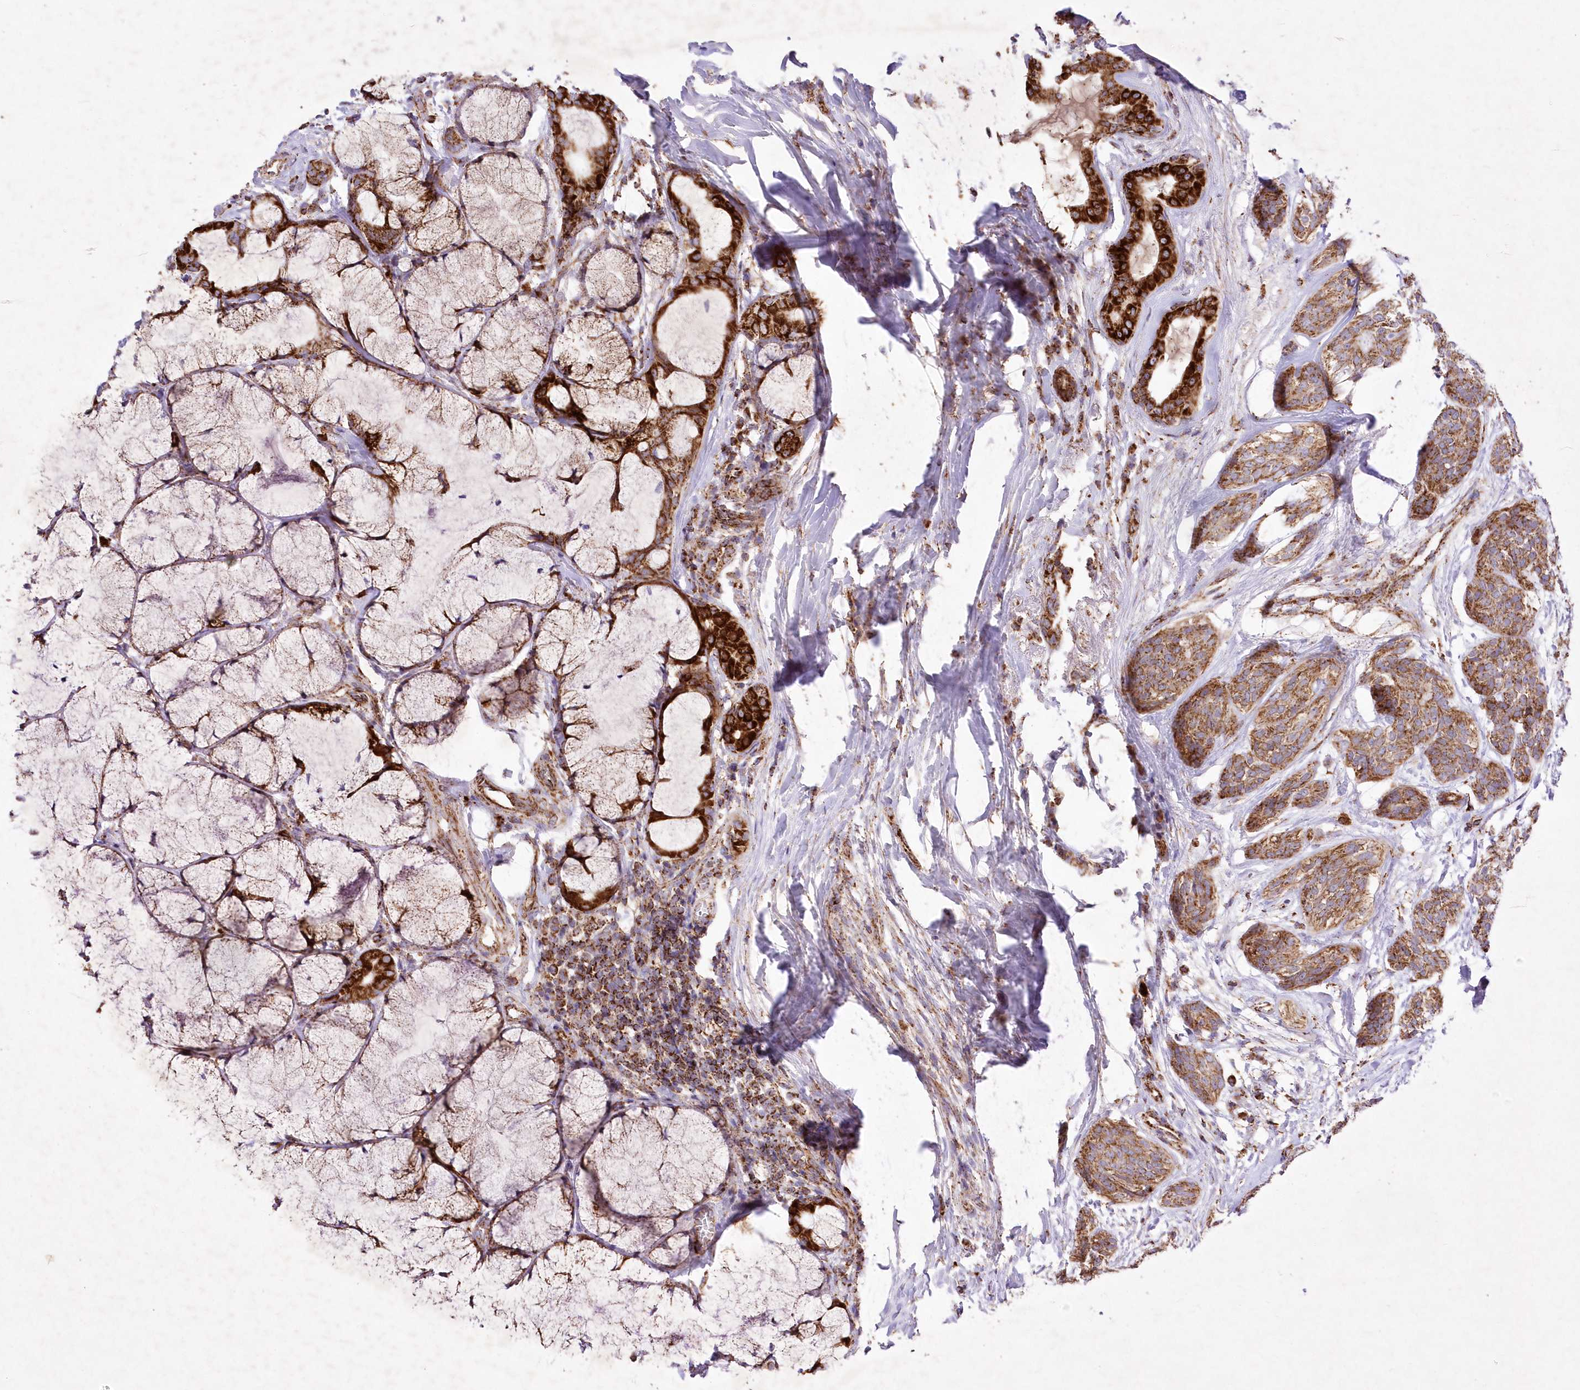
{"staining": {"intensity": "moderate", "quantity": ">75%", "location": "cytoplasmic/membranous"}, "tissue": "head and neck cancer", "cell_type": "Tumor cells", "image_type": "cancer", "snomed": [{"axis": "morphology", "description": "Adenocarcinoma, NOS"}, {"axis": "topography", "description": "Head-Neck"}], "caption": "There is medium levels of moderate cytoplasmic/membranous staining in tumor cells of head and neck adenocarcinoma, as demonstrated by immunohistochemical staining (brown color).", "gene": "ASNSD1", "patient": {"sex": "male", "age": 66}}